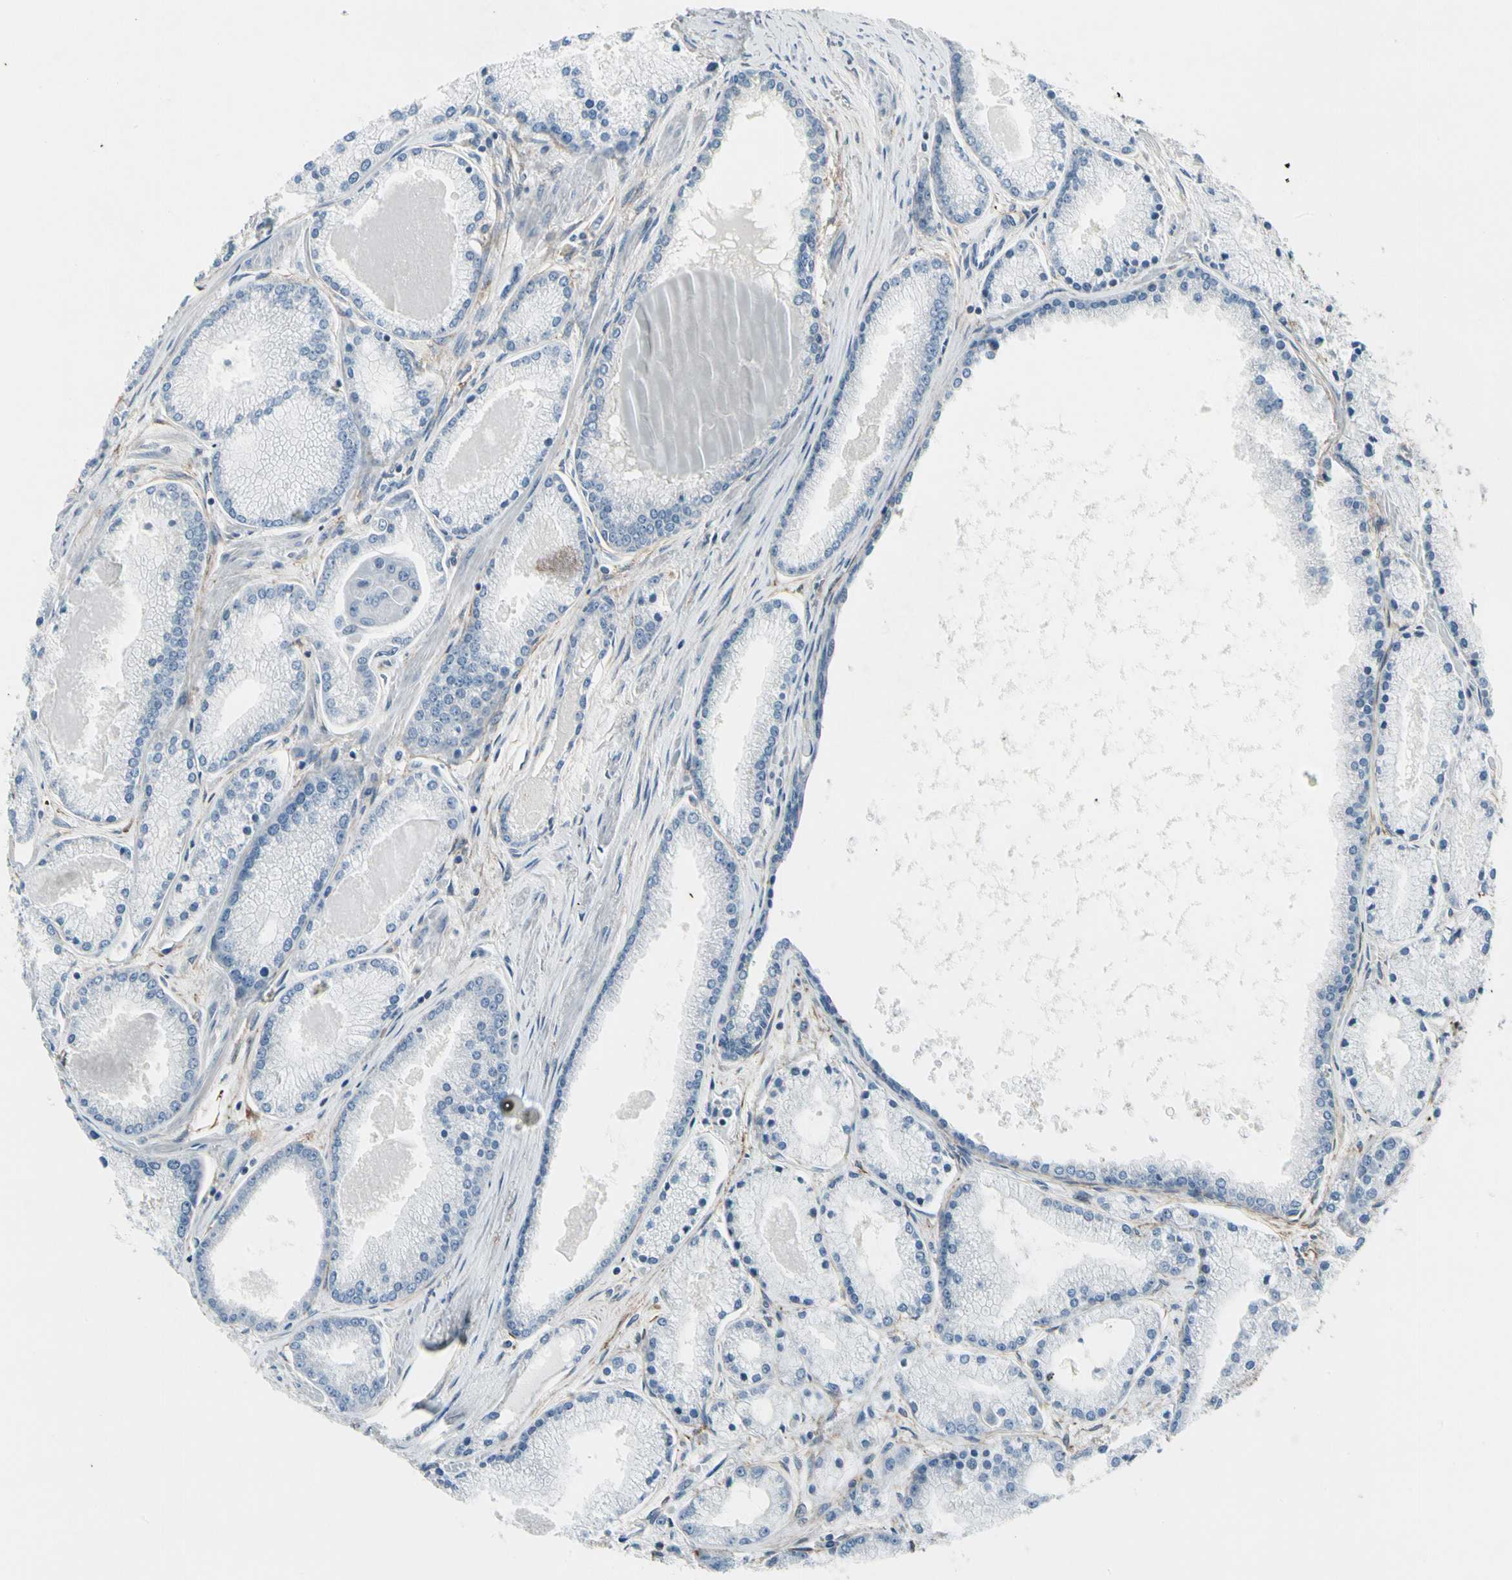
{"staining": {"intensity": "negative", "quantity": "none", "location": "none"}, "tissue": "prostate cancer", "cell_type": "Tumor cells", "image_type": "cancer", "snomed": [{"axis": "morphology", "description": "Adenocarcinoma, High grade"}, {"axis": "topography", "description": "Prostate"}], "caption": "High magnification brightfield microscopy of prostate high-grade adenocarcinoma stained with DAB (brown) and counterstained with hematoxylin (blue): tumor cells show no significant expression. (DAB immunohistochemistry with hematoxylin counter stain).", "gene": "PIGR", "patient": {"sex": "male", "age": 61}}